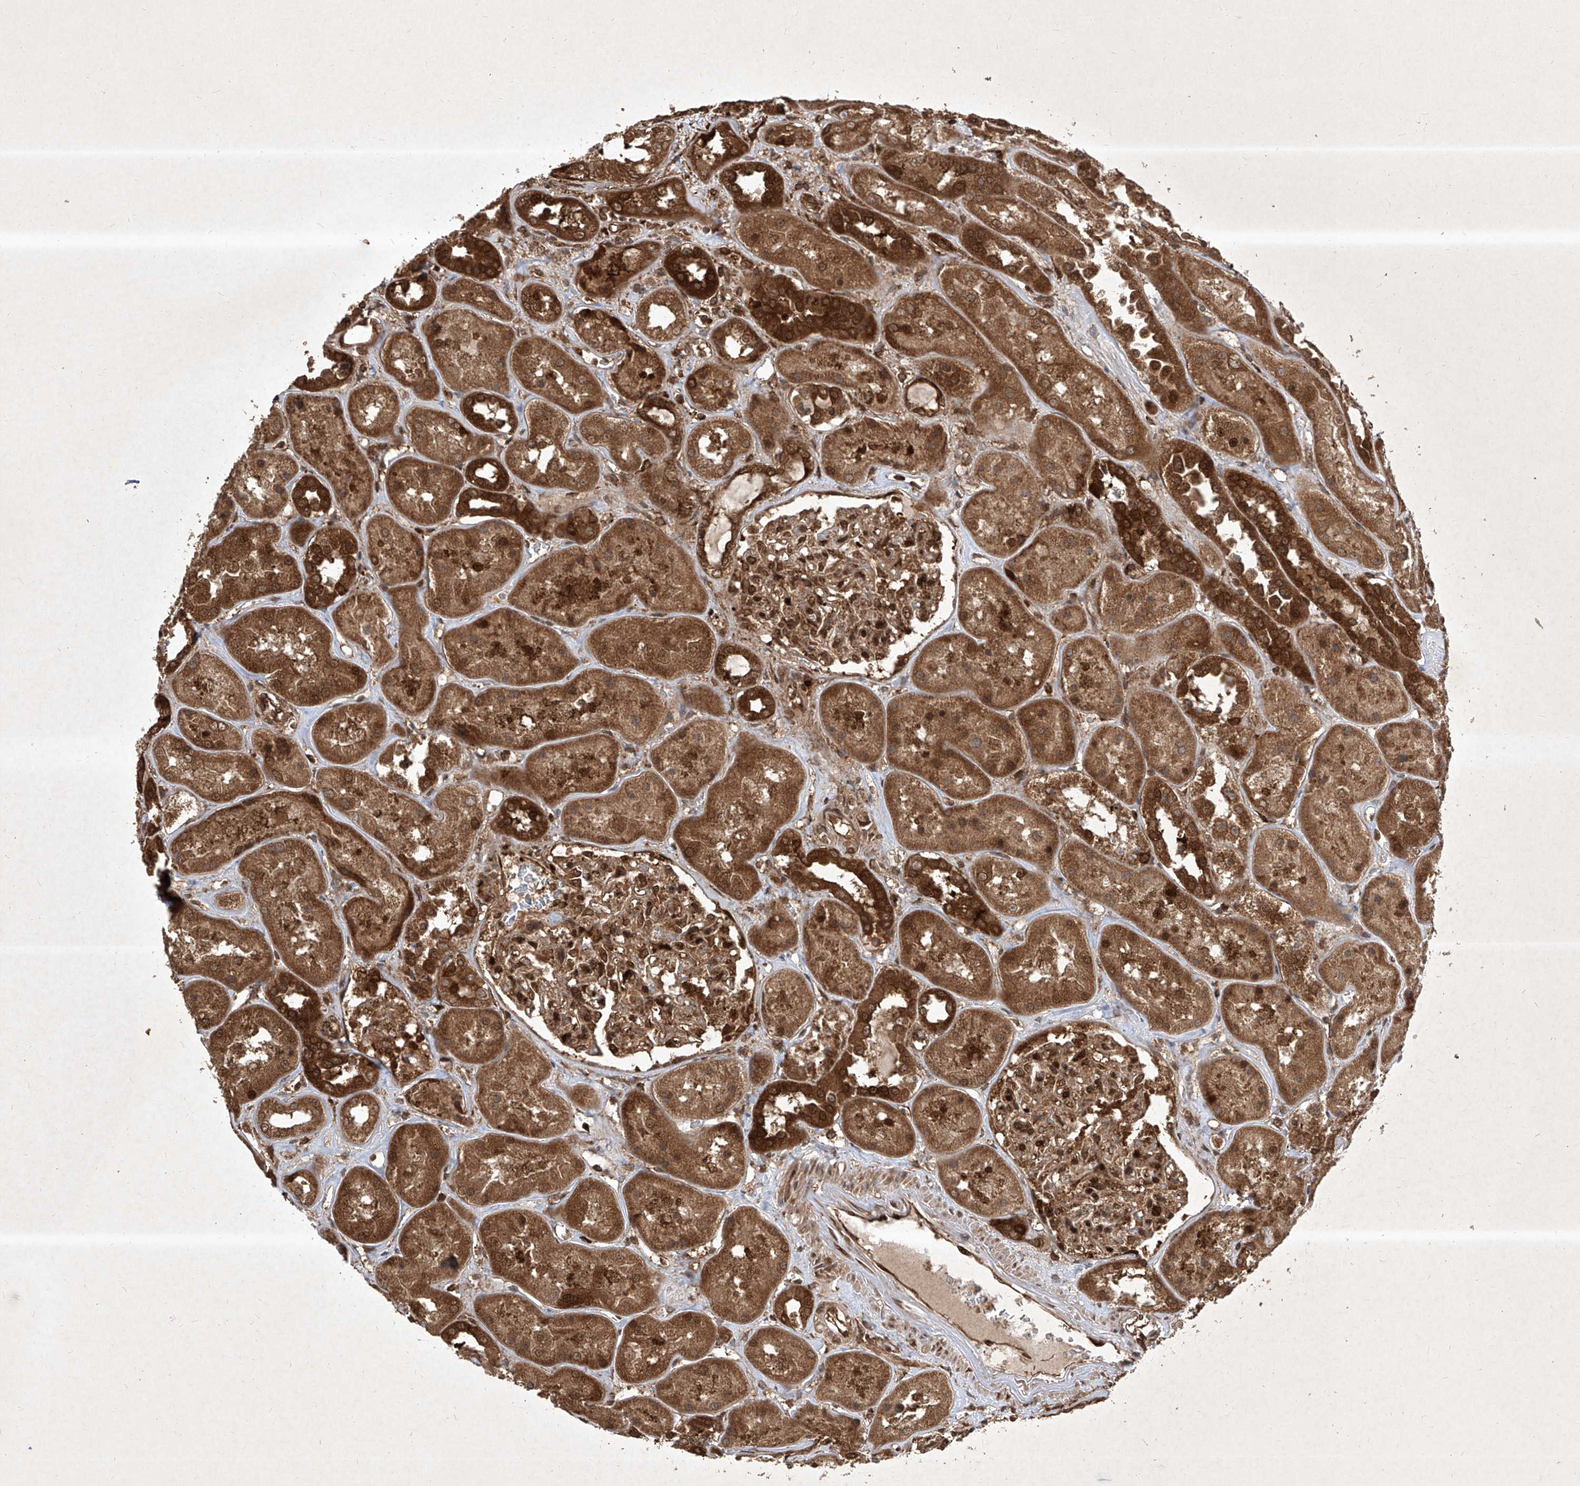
{"staining": {"intensity": "strong", "quantity": "25%-75%", "location": "cytoplasmic/membranous,nuclear"}, "tissue": "kidney", "cell_type": "Cells in glomeruli", "image_type": "normal", "snomed": [{"axis": "morphology", "description": "Normal tissue, NOS"}, {"axis": "topography", "description": "Kidney"}], "caption": "IHC image of benign human kidney stained for a protein (brown), which reveals high levels of strong cytoplasmic/membranous,nuclear staining in approximately 25%-75% of cells in glomeruli.", "gene": "MAGED2", "patient": {"sex": "male", "age": 70}}